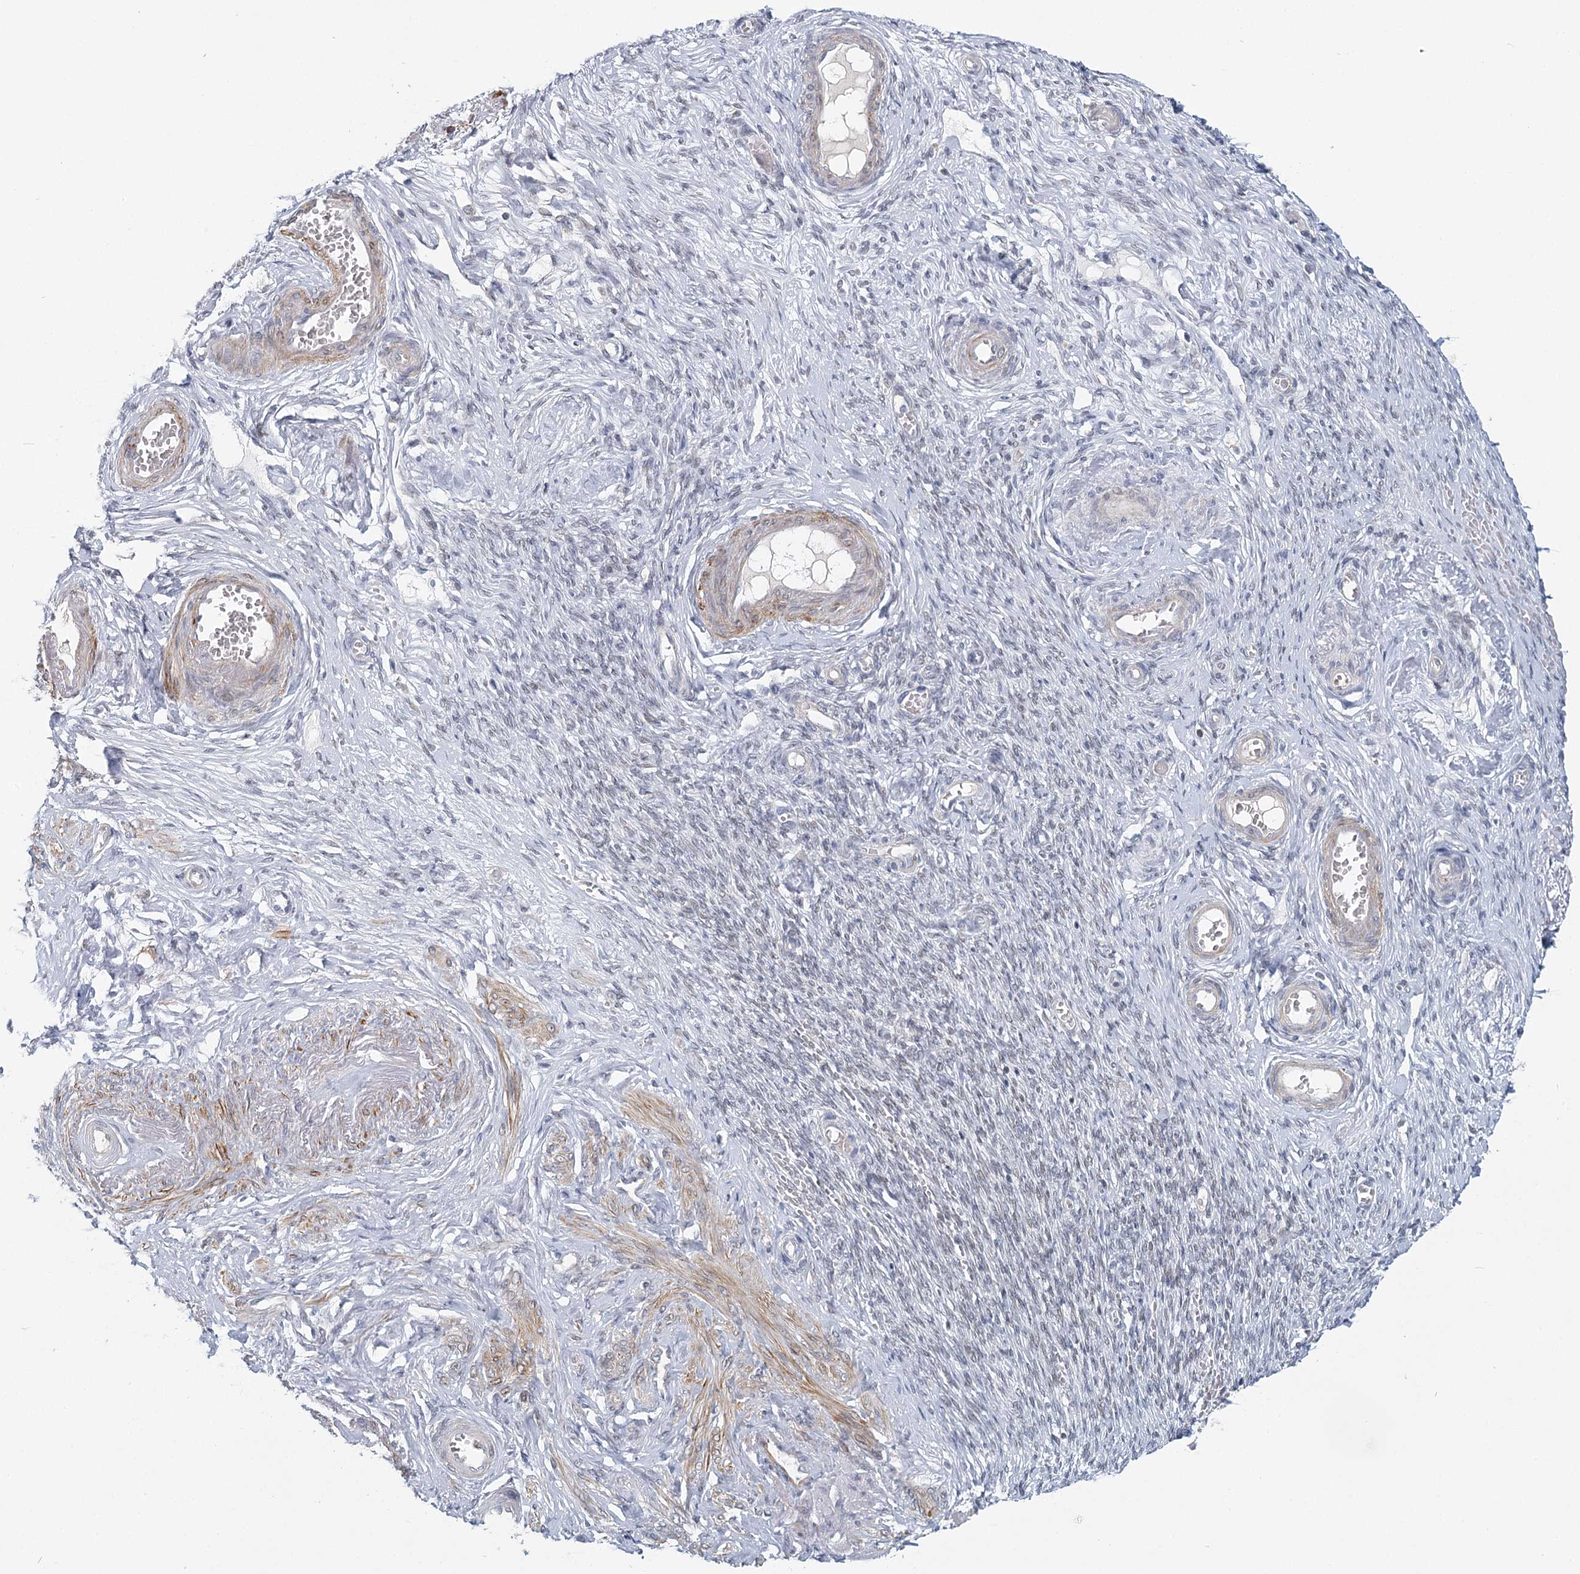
{"staining": {"intensity": "negative", "quantity": "none", "location": "none"}, "tissue": "adipose tissue", "cell_type": "Adipocytes", "image_type": "normal", "snomed": [{"axis": "morphology", "description": "Normal tissue, NOS"}, {"axis": "topography", "description": "Vascular tissue"}, {"axis": "topography", "description": "Fallopian tube"}, {"axis": "topography", "description": "Ovary"}], "caption": "Photomicrograph shows no protein positivity in adipocytes of normal adipose tissue.", "gene": "USP11", "patient": {"sex": "female", "age": 67}}